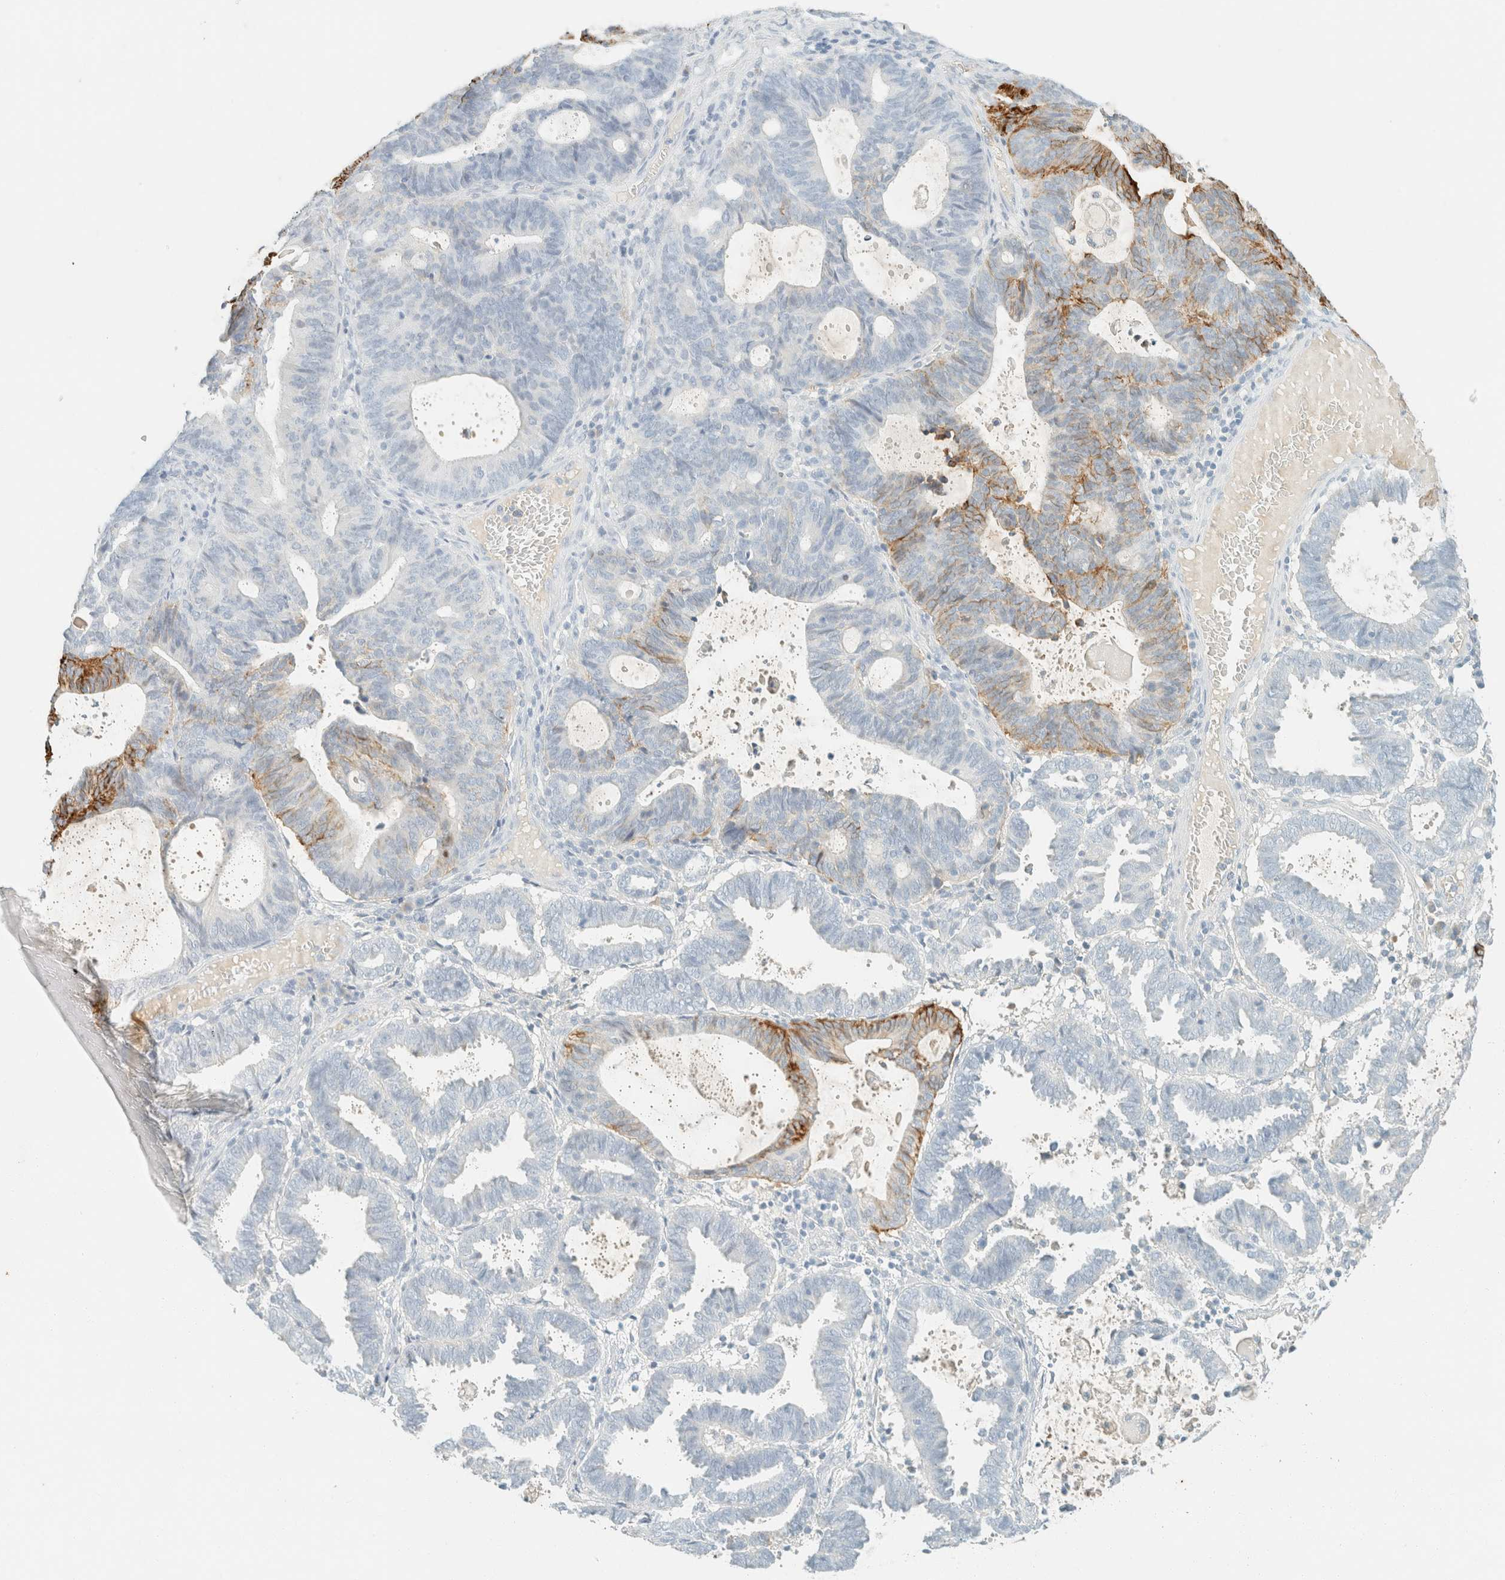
{"staining": {"intensity": "moderate", "quantity": "<25%", "location": "cytoplasmic/membranous"}, "tissue": "endometrial cancer", "cell_type": "Tumor cells", "image_type": "cancer", "snomed": [{"axis": "morphology", "description": "Adenocarcinoma, NOS"}, {"axis": "topography", "description": "Uterus"}], "caption": "Endometrial adenocarcinoma was stained to show a protein in brown. There is low levels of moderate cytoplasmic/membranous expression in approximately <25% of tumor cells. (IHC, brightfield microscopy, high magnification).", "gene": "GPA33", "patient": {"sex": "female", "age": 83}}